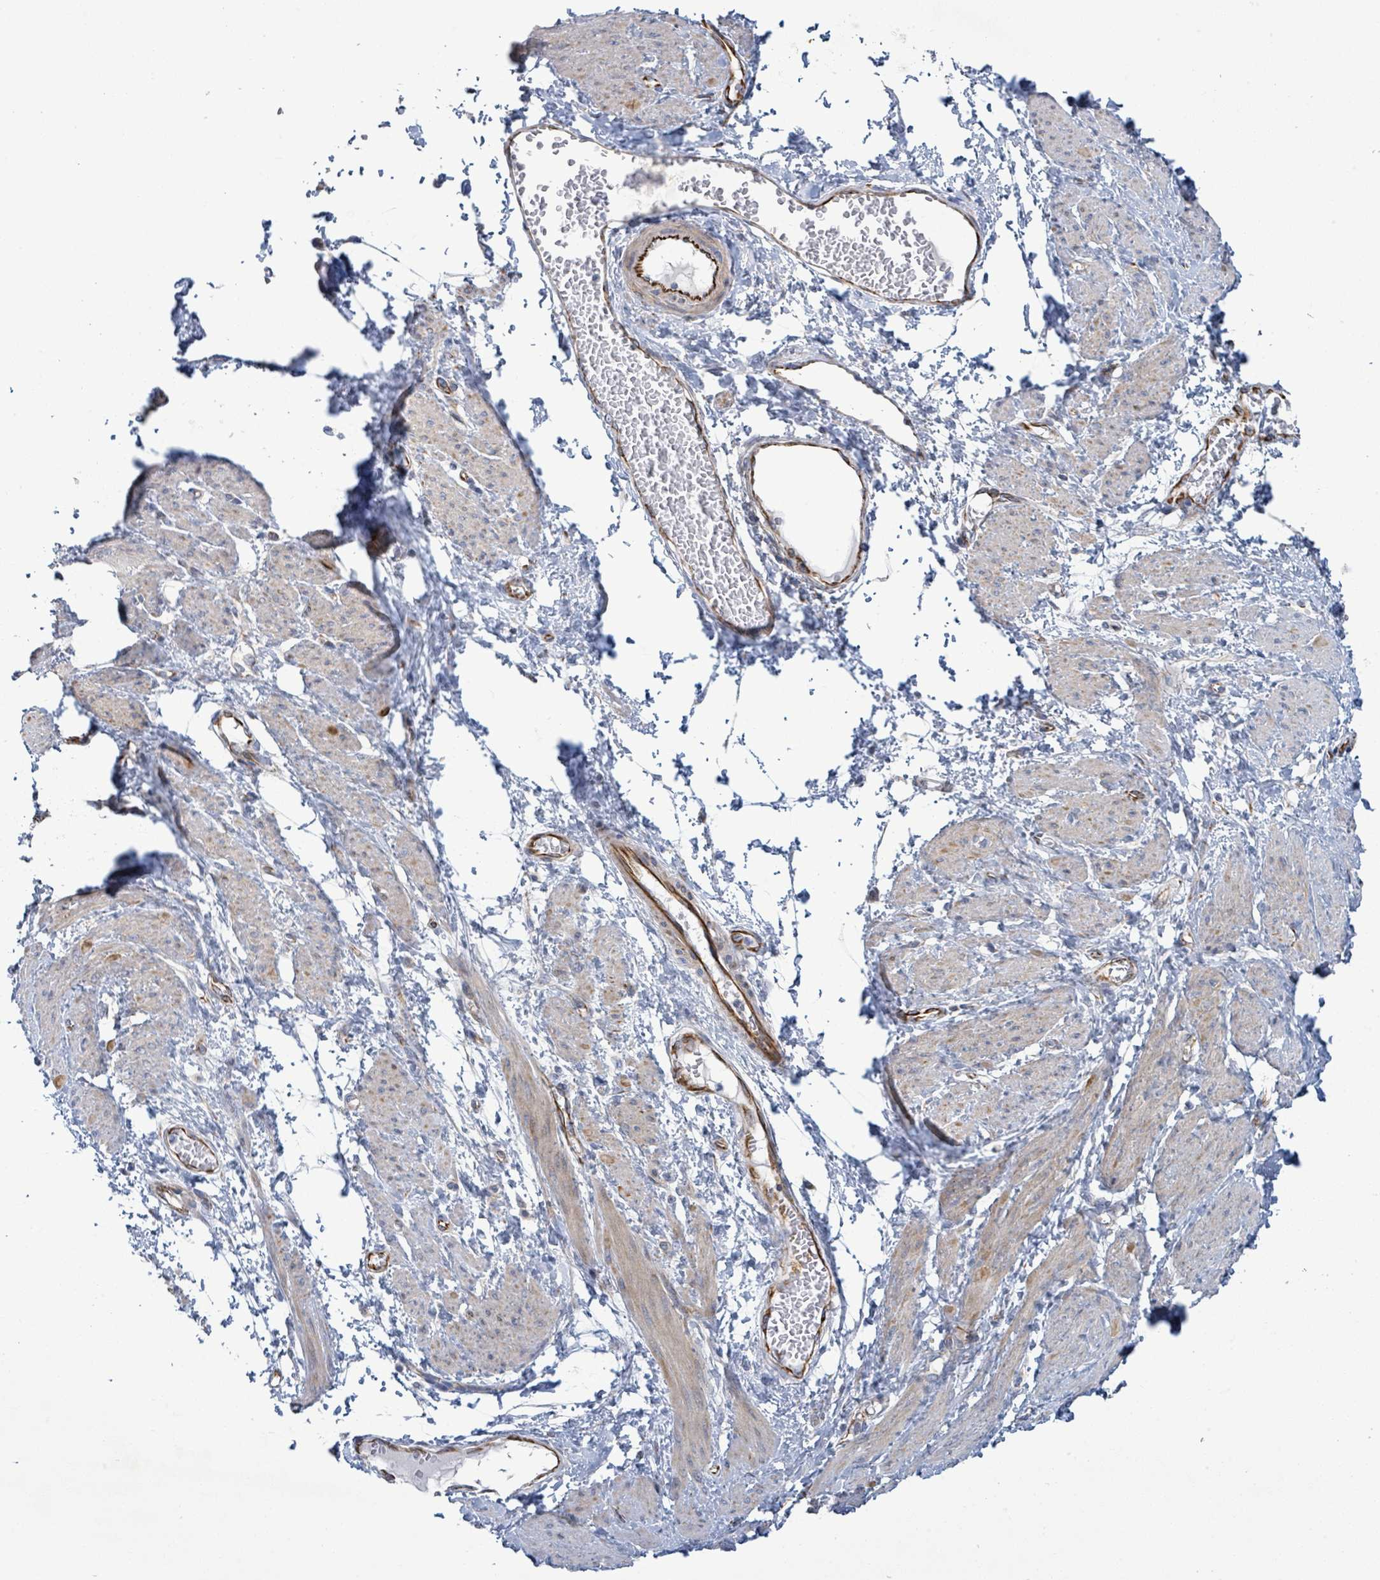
{"staining": {"intensity": "negative", "quantity": "none", "location": "none"}, "tissue": "smooth muscle", "cell_type": "Smooth muscle cells", "image_type": "normal", "snomed": [{"axis": "morphology", "description": "Normal tissue, NOS"}, {"axis": "topography", "description": "Smooth muscle"}, {"axis": "topography", "description": "Uterus"}], "caption": "An immunohistochemistry (IHC) histopathology image of normal smooth muscle is shown. There is no staining in smooth muscle cells of smooth muscle.", "gene": "ALG12", "patient": {"sex": "female", "age": 39}}